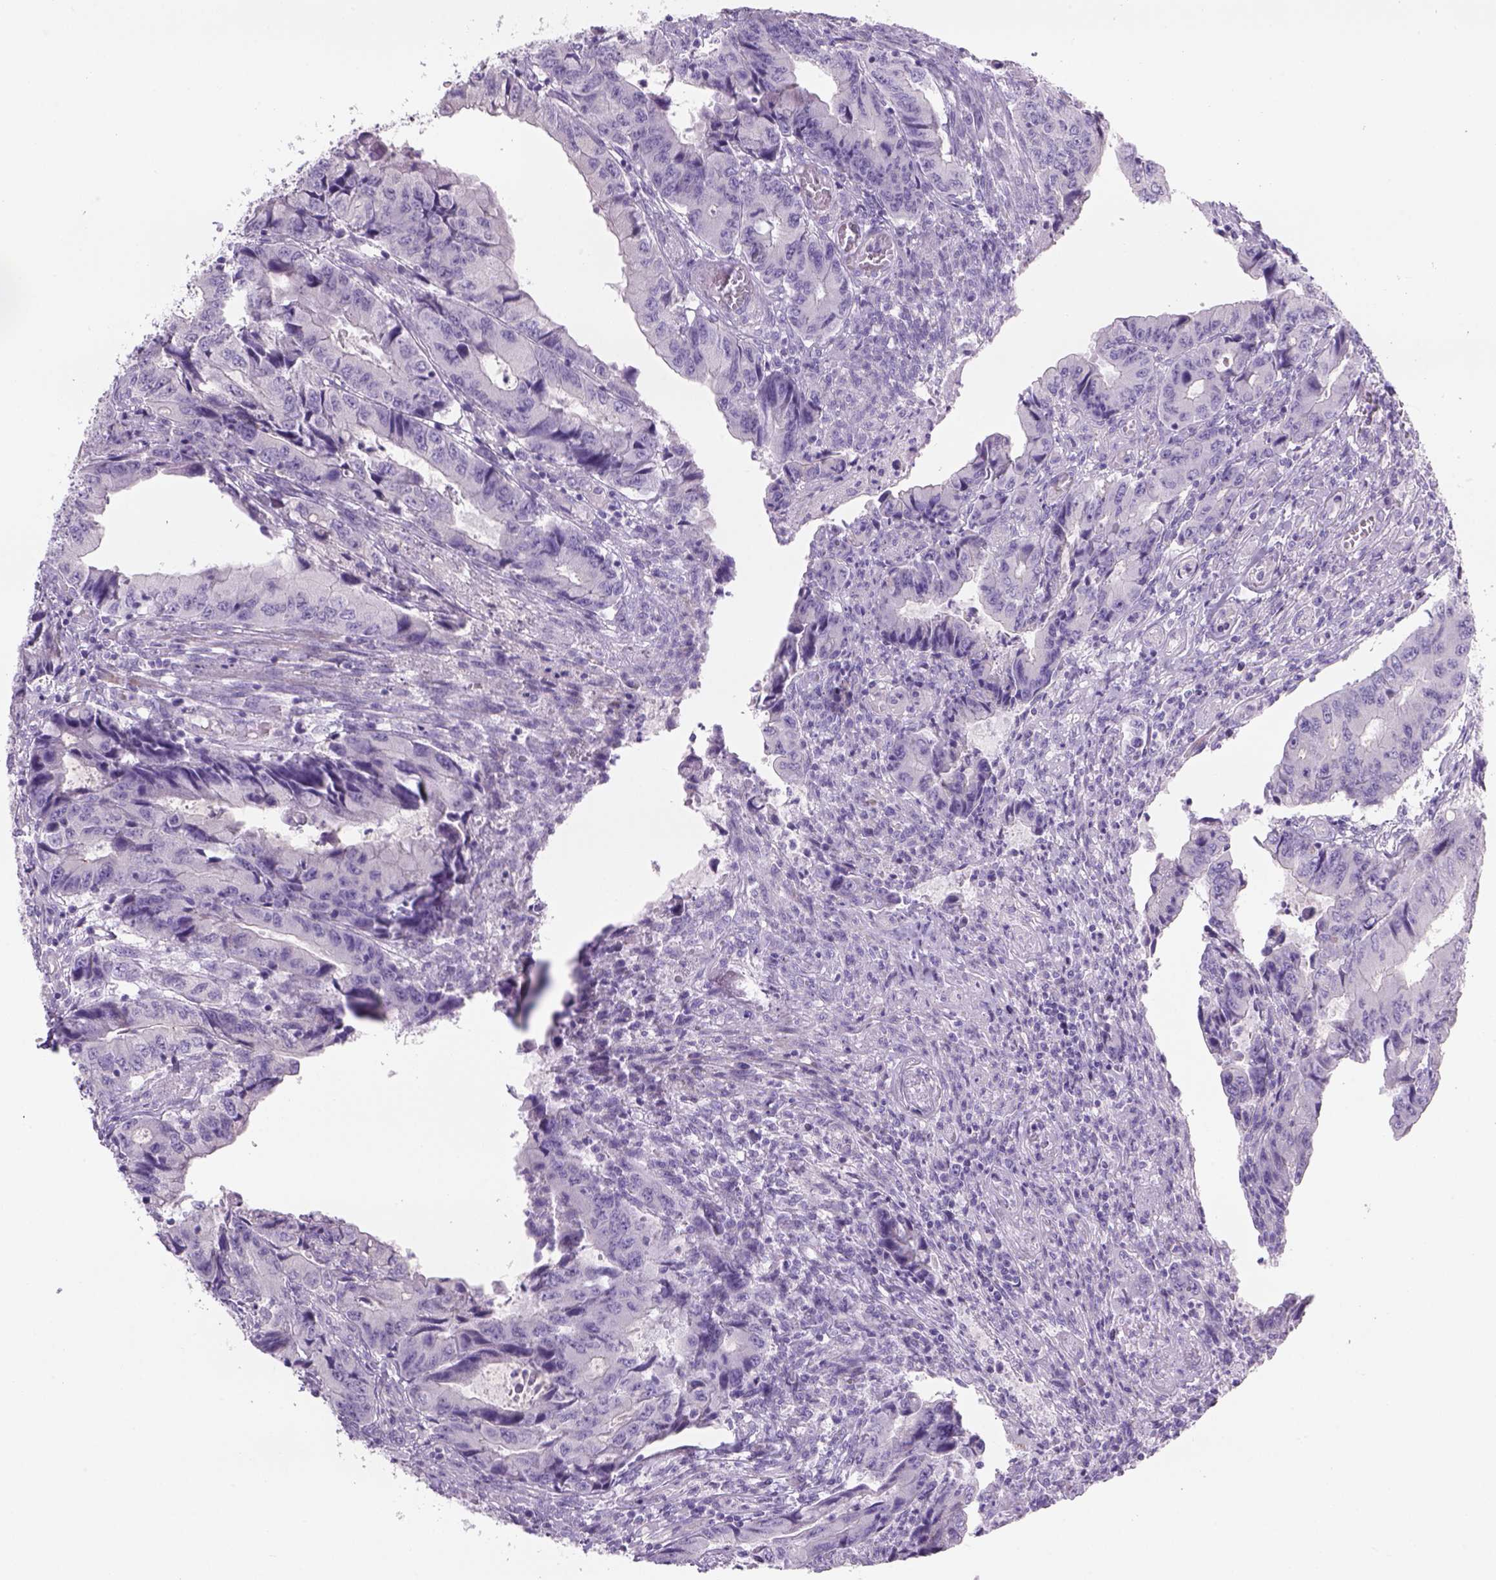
{"staining": {"intensity": "negative", "quantity": "none", "location": "none"}, "tissue": "colorectal cancer", "cell_type": "Tumor cells", "image_type": "cancer", "snomed": [{"axis": "morphology", "description": "Adenocarcinoma, NOS"}, {"axis": "topography", "description": "Colon"}], "caption": "Tumor cells are negative for brown protein staining in colorectal adenocarcinoma. (Stains: DAB (3,3'-diaminobenzidine) immunohistochemistry (IHC) with hematoxylin counter stain, Microscopy: brightfield microscopy at high magnification).", "gene": "TENM4", "patient": {"sex": "male", "age": 53}}